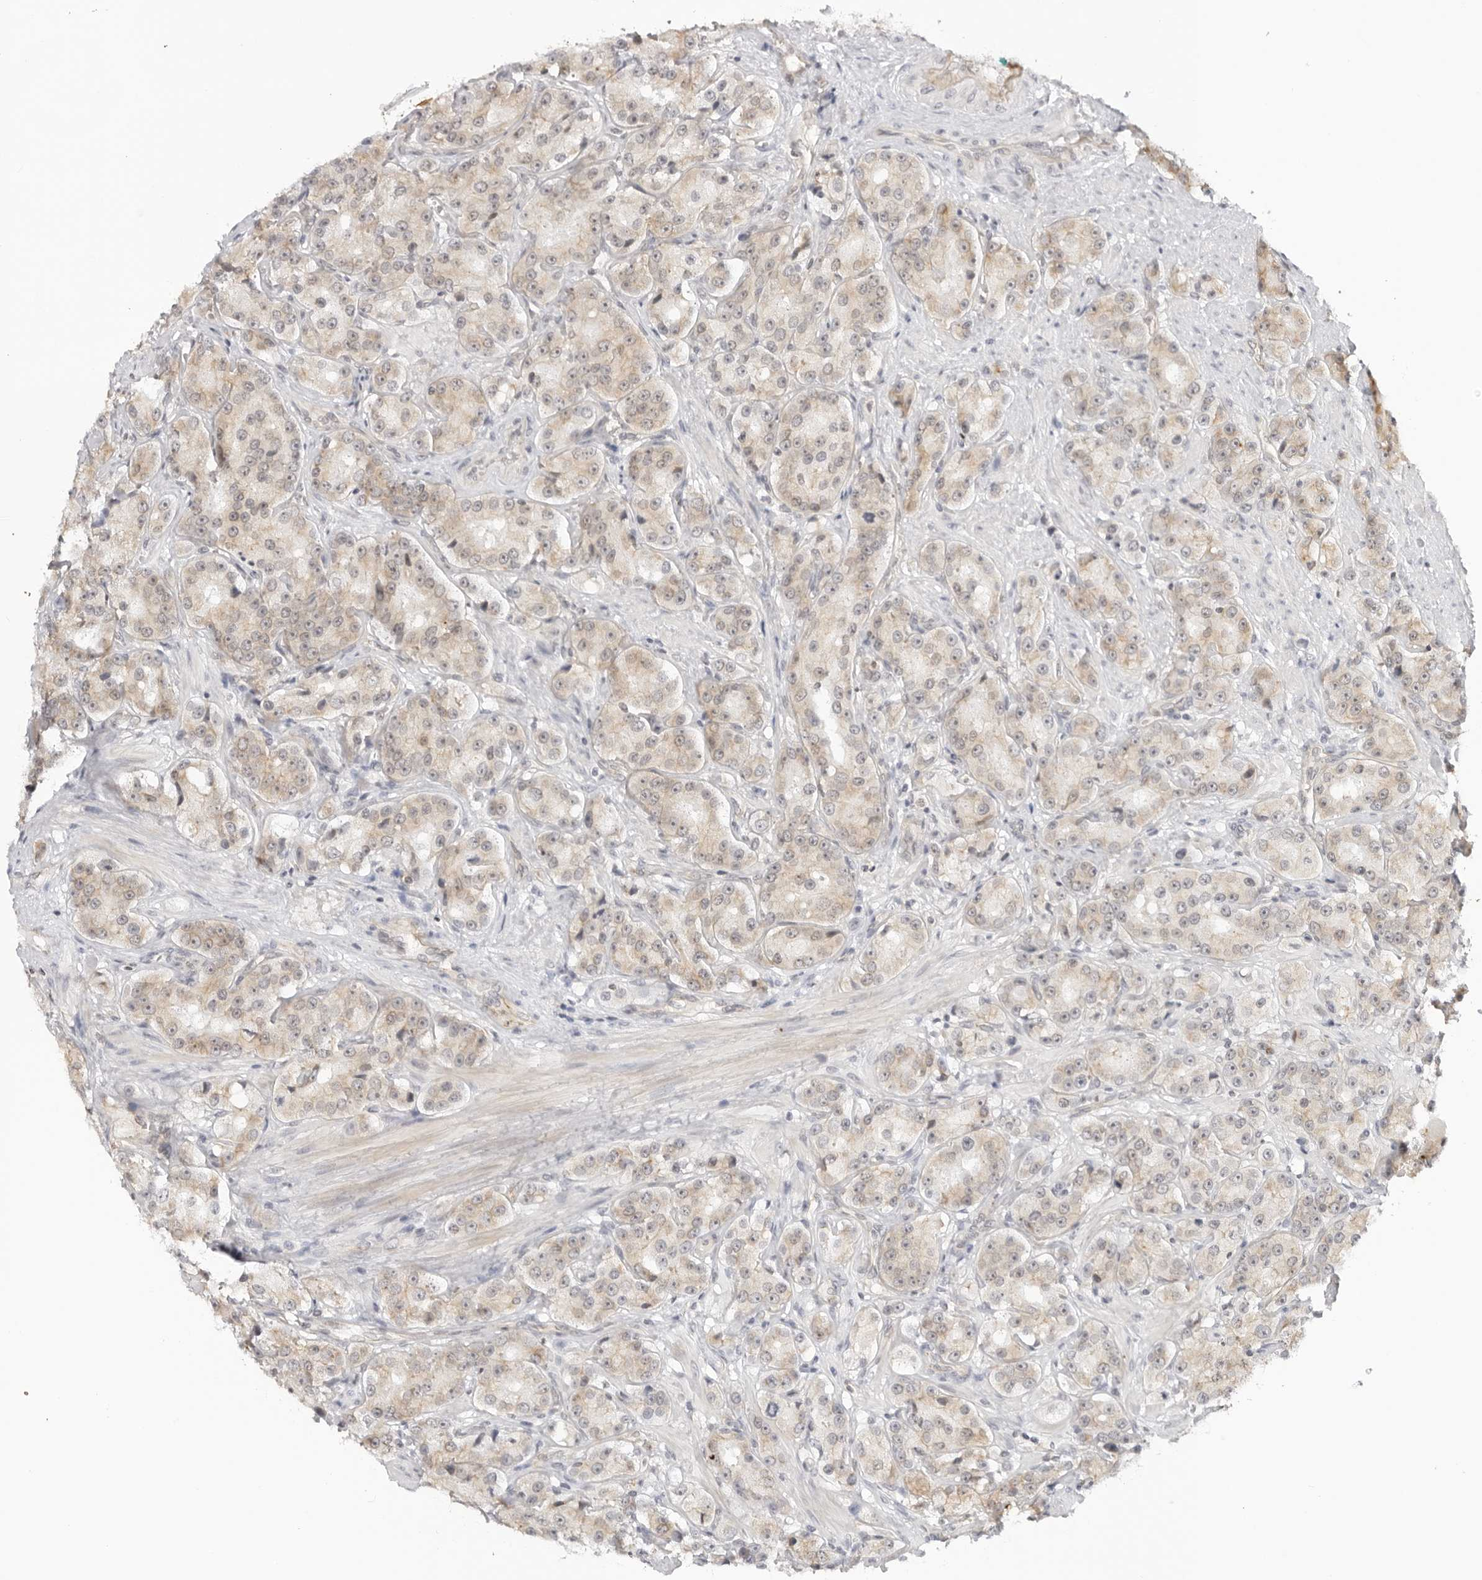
{"staining": {"intensity": "weak", "quantity": ">75%", "location": "cytoplasmic/membranous"}, "tissue": "prostate cancer", "cell_type": "Tumor cells", "image_type": "cancer", "snomed": [{"axis": "morphology", "description": "Adenocarcinoma, High grade"}, {"axis": "topography", "description": "Prostate"}], "caption": "An immunohistochemistry photomicrograph of tumor tissue is shown. Protein staining in brown labels weak cytoplasmic/membranous positivity in prostate high-grade adenocarcinoma within tumor cells.", "gene": "TRAPPC3", "patient": {"sex": "male", "age": 60}}